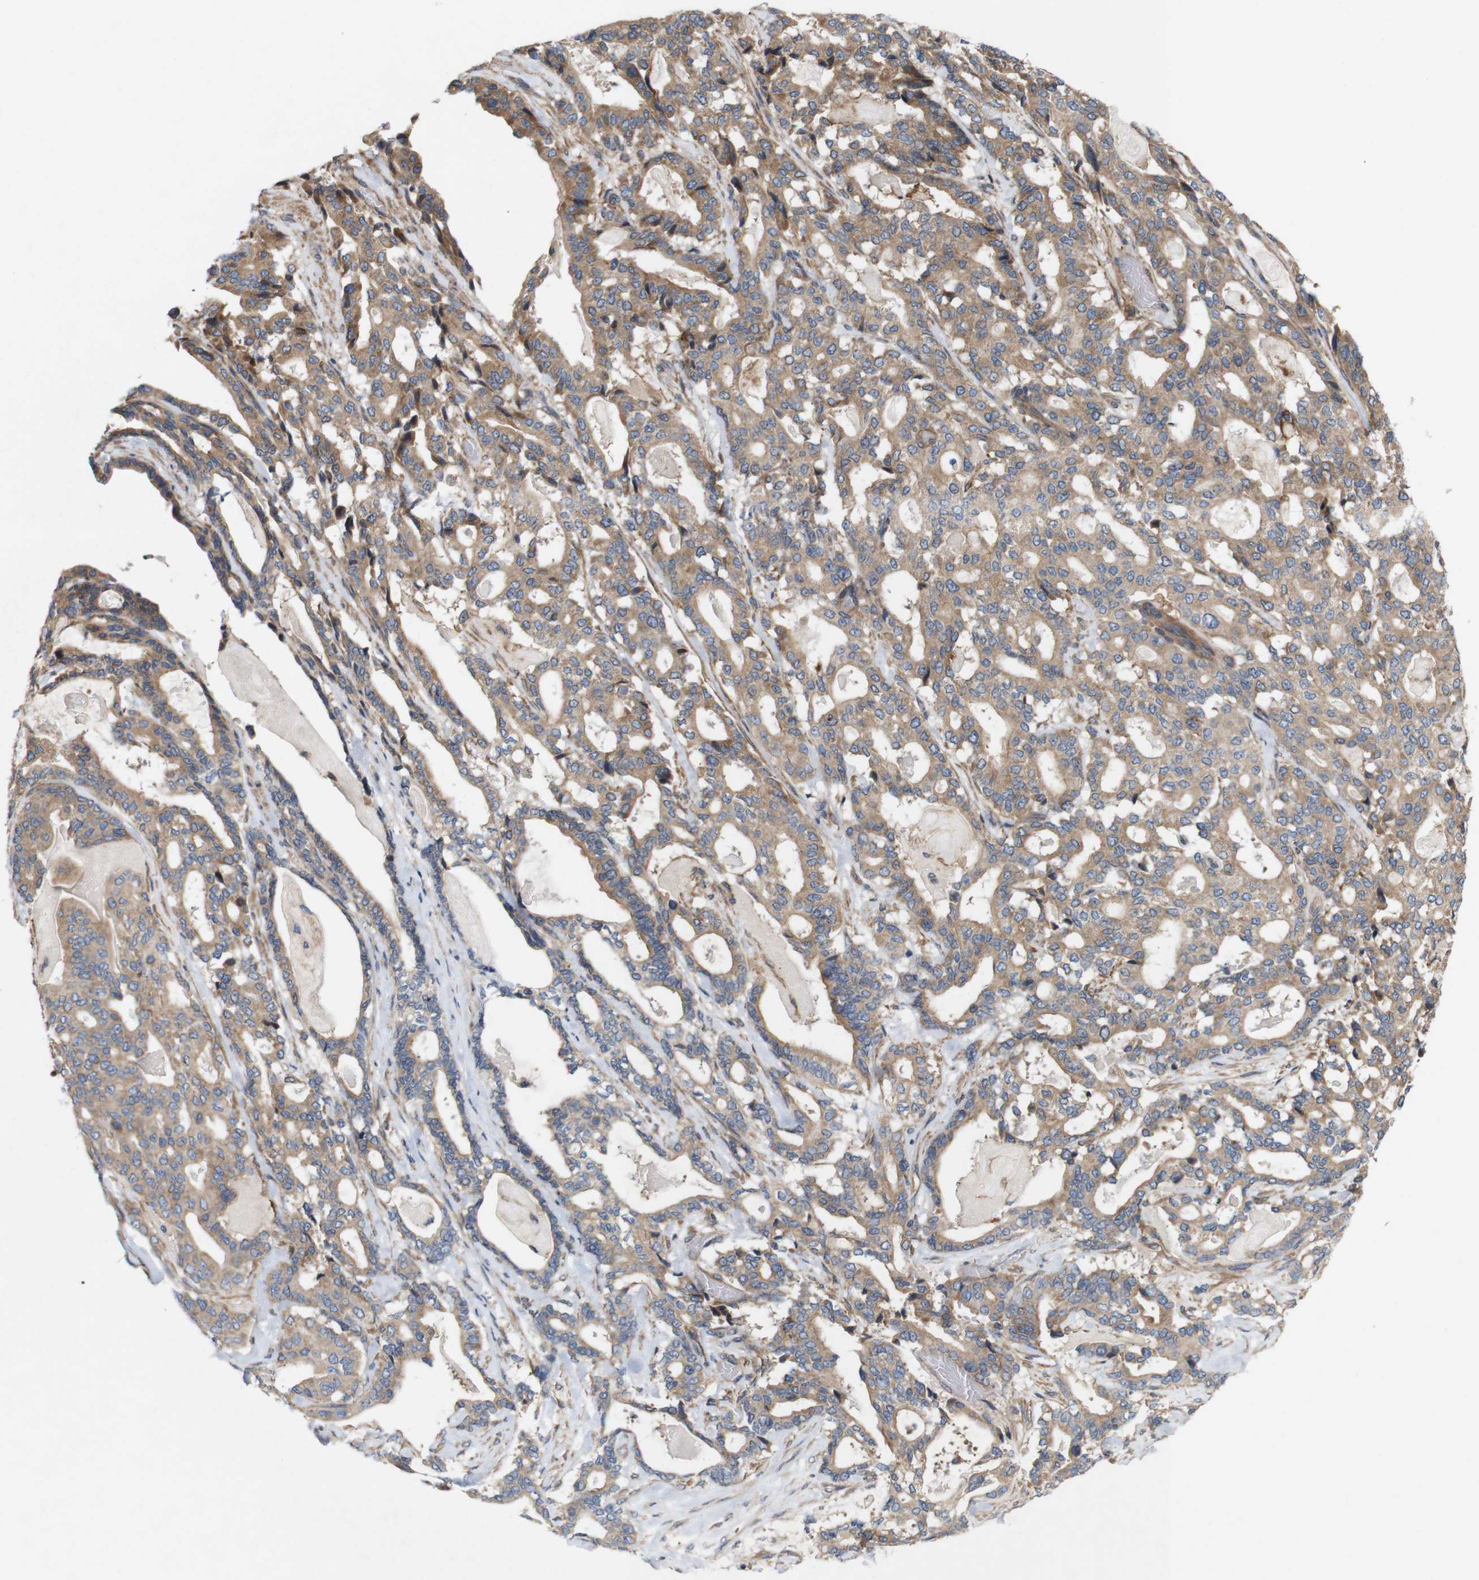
{"staining": {"intensity": "moderate", "quantity": ">75%", "location": "cytoplasmic/membranous"}, "tissue": "pancreatic cancer", "cell_type": "Tumor cells", "image_type": "cancer", "snomed": [{"axis": "morphology", "description": "Adenocarcinoma, NOS"}, {"axis": "topography", "description": "Pancreas"}], "caption": "DAB (3,3'-diaminobenzidine) immunohistochemical staining of human pancreatic cancer reveals moderate cytoplasmic/membranous protein expression in approximately >75% of tumor cells.", "gene": "SIGLEC8", "patient": {"sex": "male", "age": 63}}